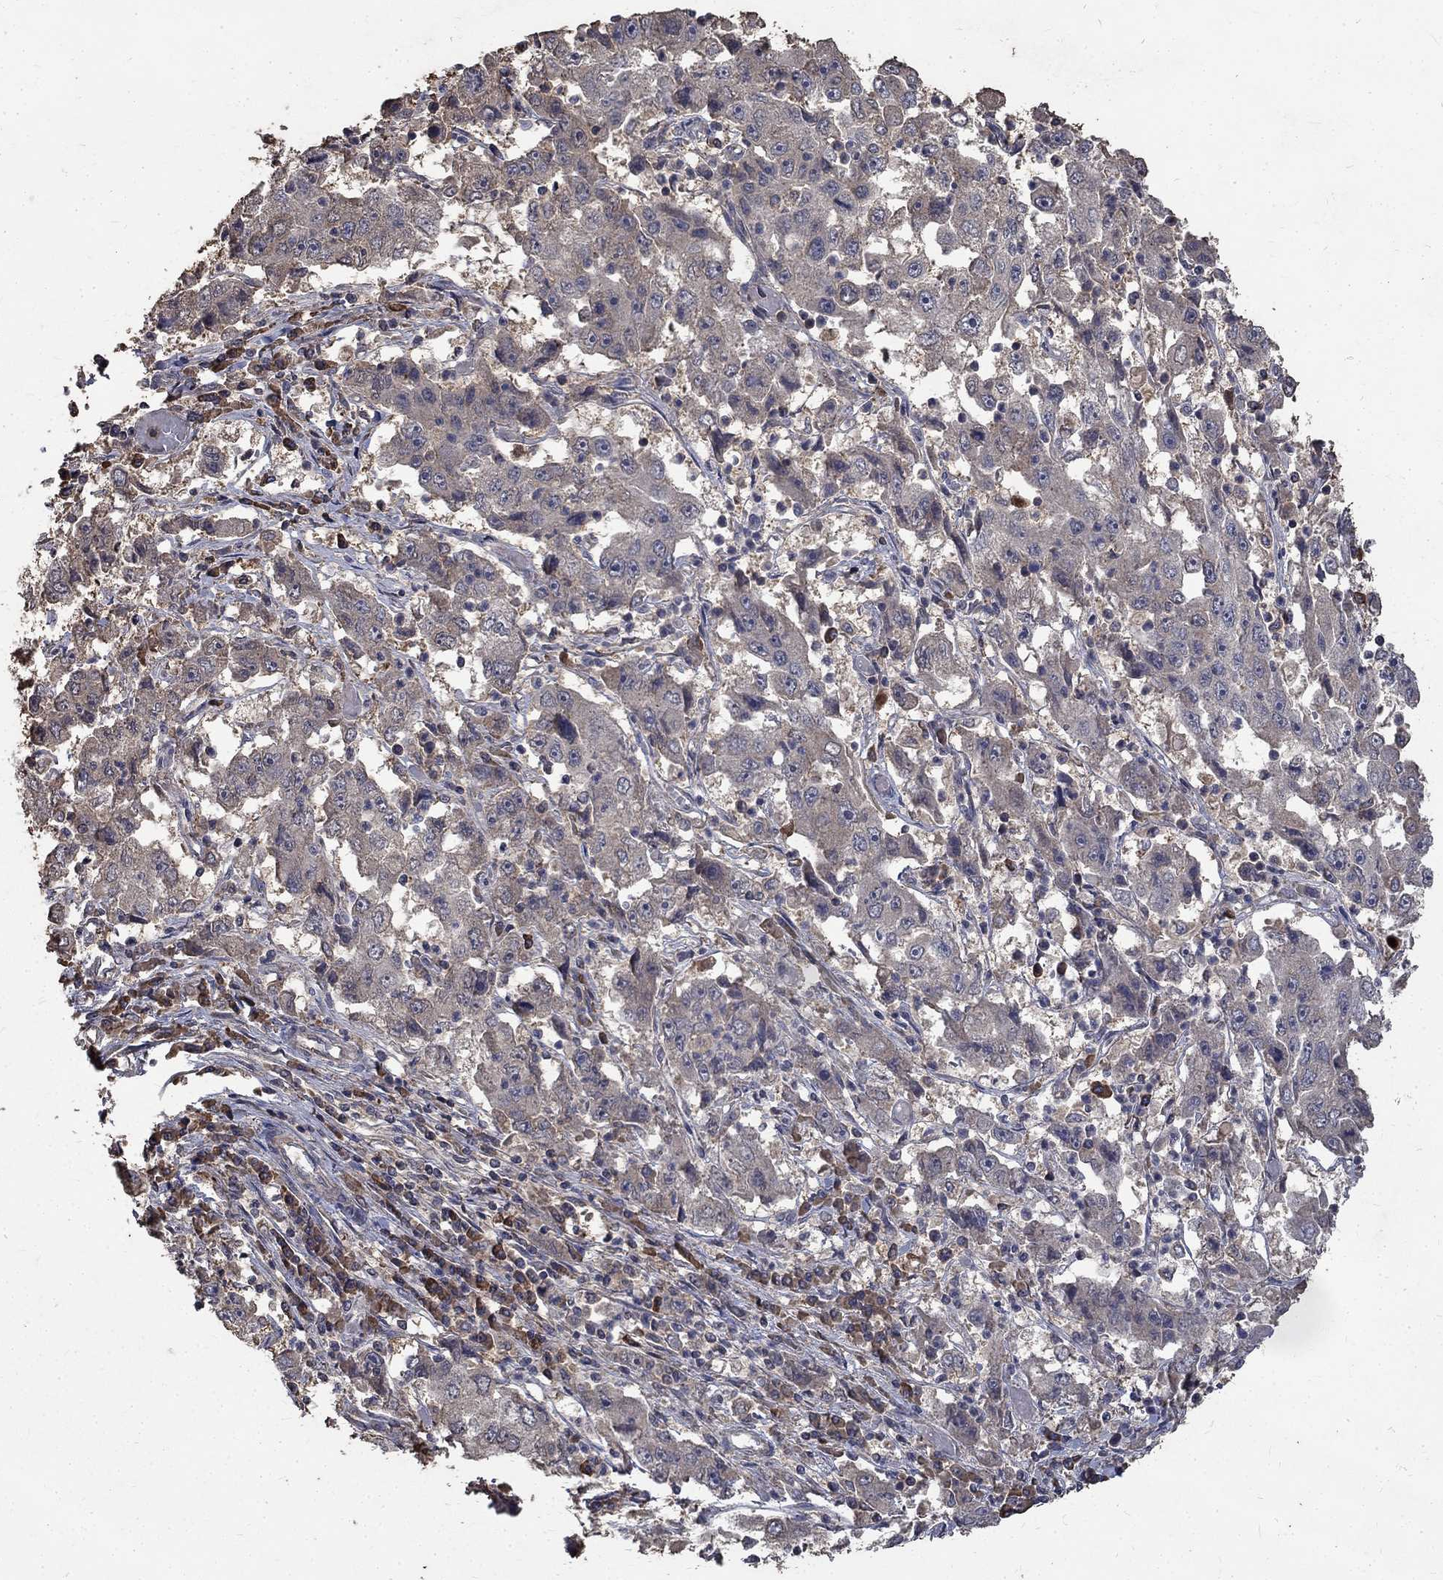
{"staining": {"intensity": "negative", "quantity": "none", "location": "none"}, "tissue": "cervical cancer", "cell_type": "Tumor cells", "image_type": "cancer", "snomed": [{"axis": "morphology", "description": "Squamous cell carcinoma, NOS"}, {"axis": "topography", "description": "Cervix"}], "caption": "Protein analysis of cervical squamous cell carcinoma shows no significant staining in tumor cells. The staining was performed using DAB to visualize the protein expression in brown, while the nuclei were stained in blue with hematoxylin (Magnification: 20x).", "gene": "C17orf75", "patient": {"sex": "female", "age": 36}}